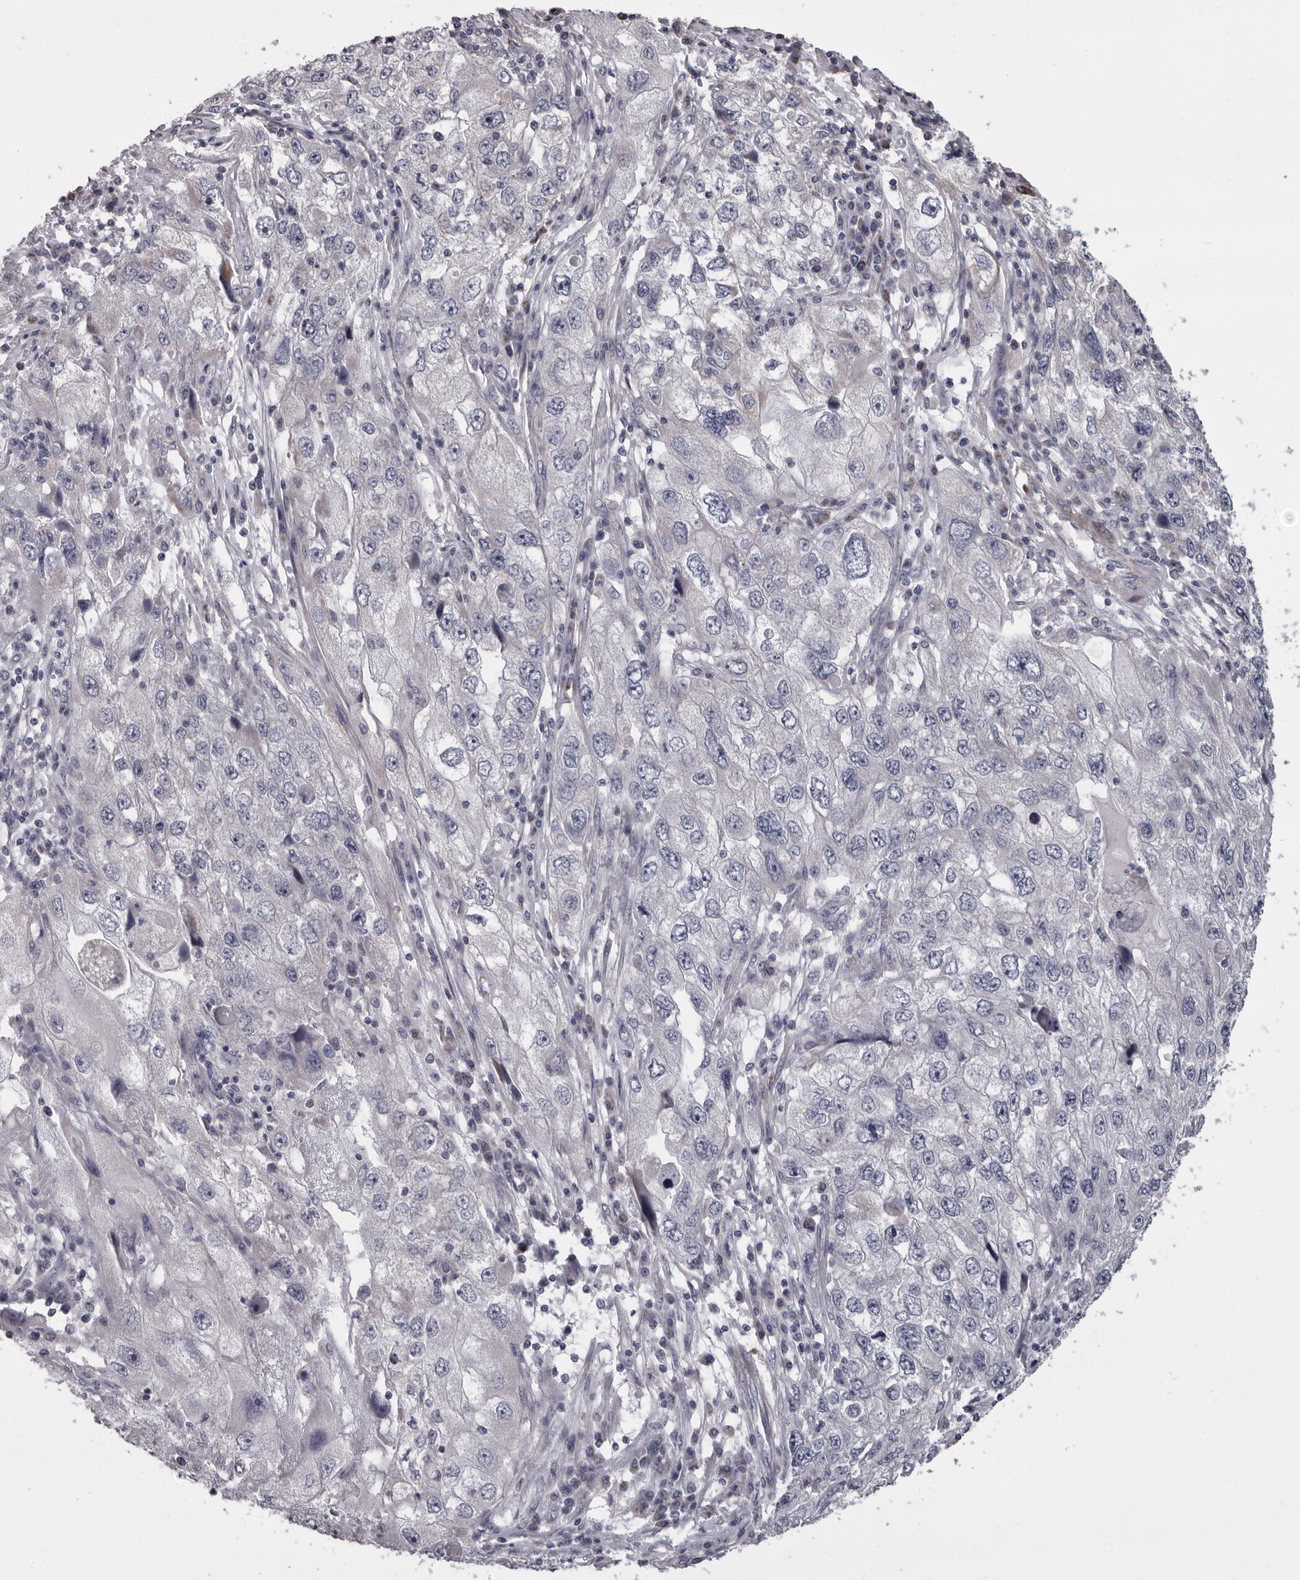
{"staining": {"intensity": "negative", "quantity": "none", "location": "none"}, "tissue": "endometrial cancer", "cell_type": "Tumor cells", "image_type": "cancer", "snomed": [{"axis": "morphology", "description": "Adenocarcinoma, NOS"}, {"axis": "topography", "description": "Endometrium"}], "caption": "A high-resolution photomicrograph shows immunohistochemistry staining of endometrial adenocarcinoma, which exhibits no significant expression in tumor cells.", "gene": "PRMT2", "patient": {"sex": "female", "age": 49}}